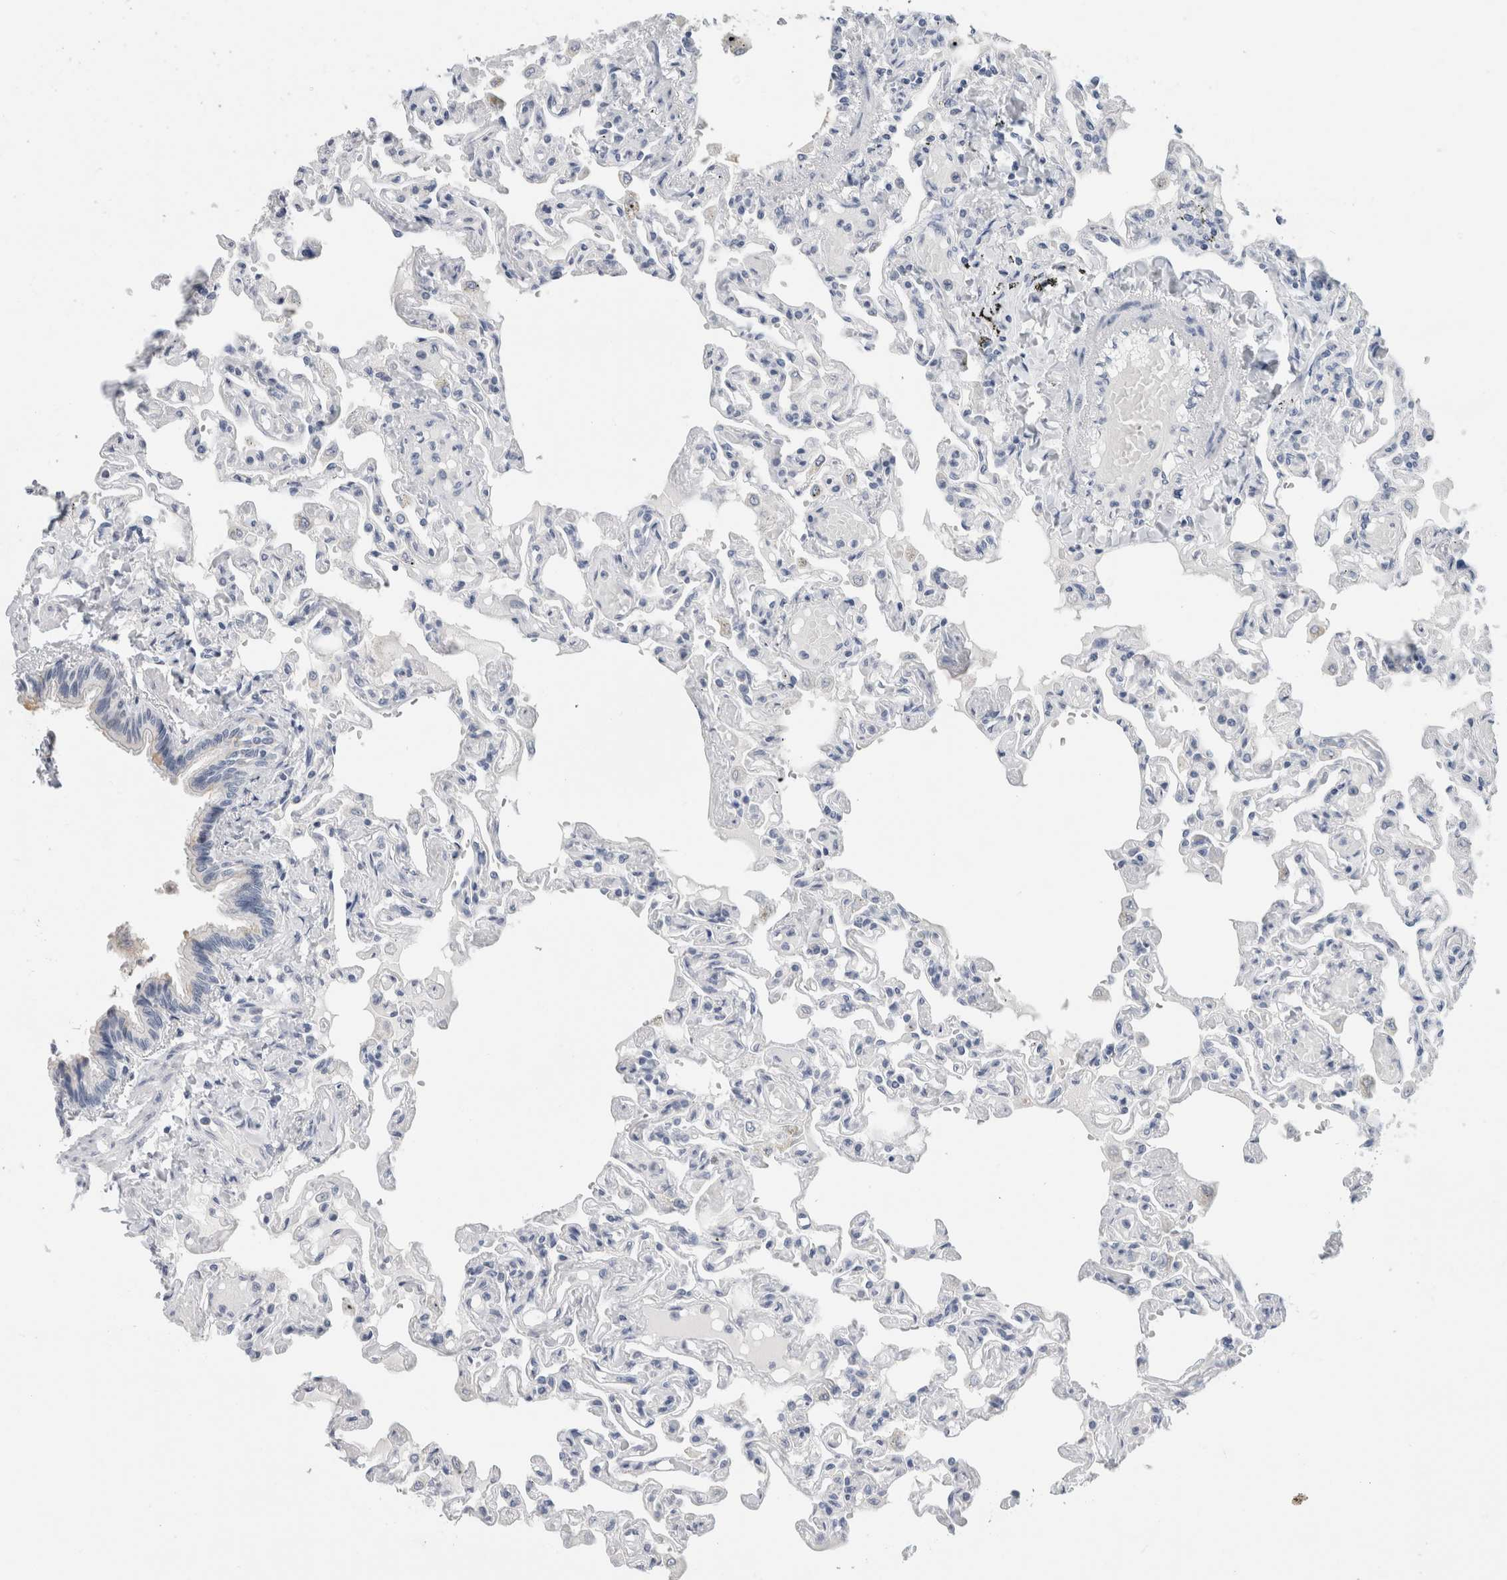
{"staining": {"intensity": "negative", "quantity": "none", "location": "none"}, "tissue": "lung", "cell_type": "Alveolar cells", "image_type": "normal", "snomed": [{"axis": "morphology", "description": "Normal tissue, NOS"}, {"axis": "topography", "description": "Lung"}], "caption": "Immunohistochemistry photomicrograph of benign human lung stained for a protein (brown), which shows no positivity in alveolar cells.", "gene": "BCAN", "patient": {"sex": "male", "age": 21}}